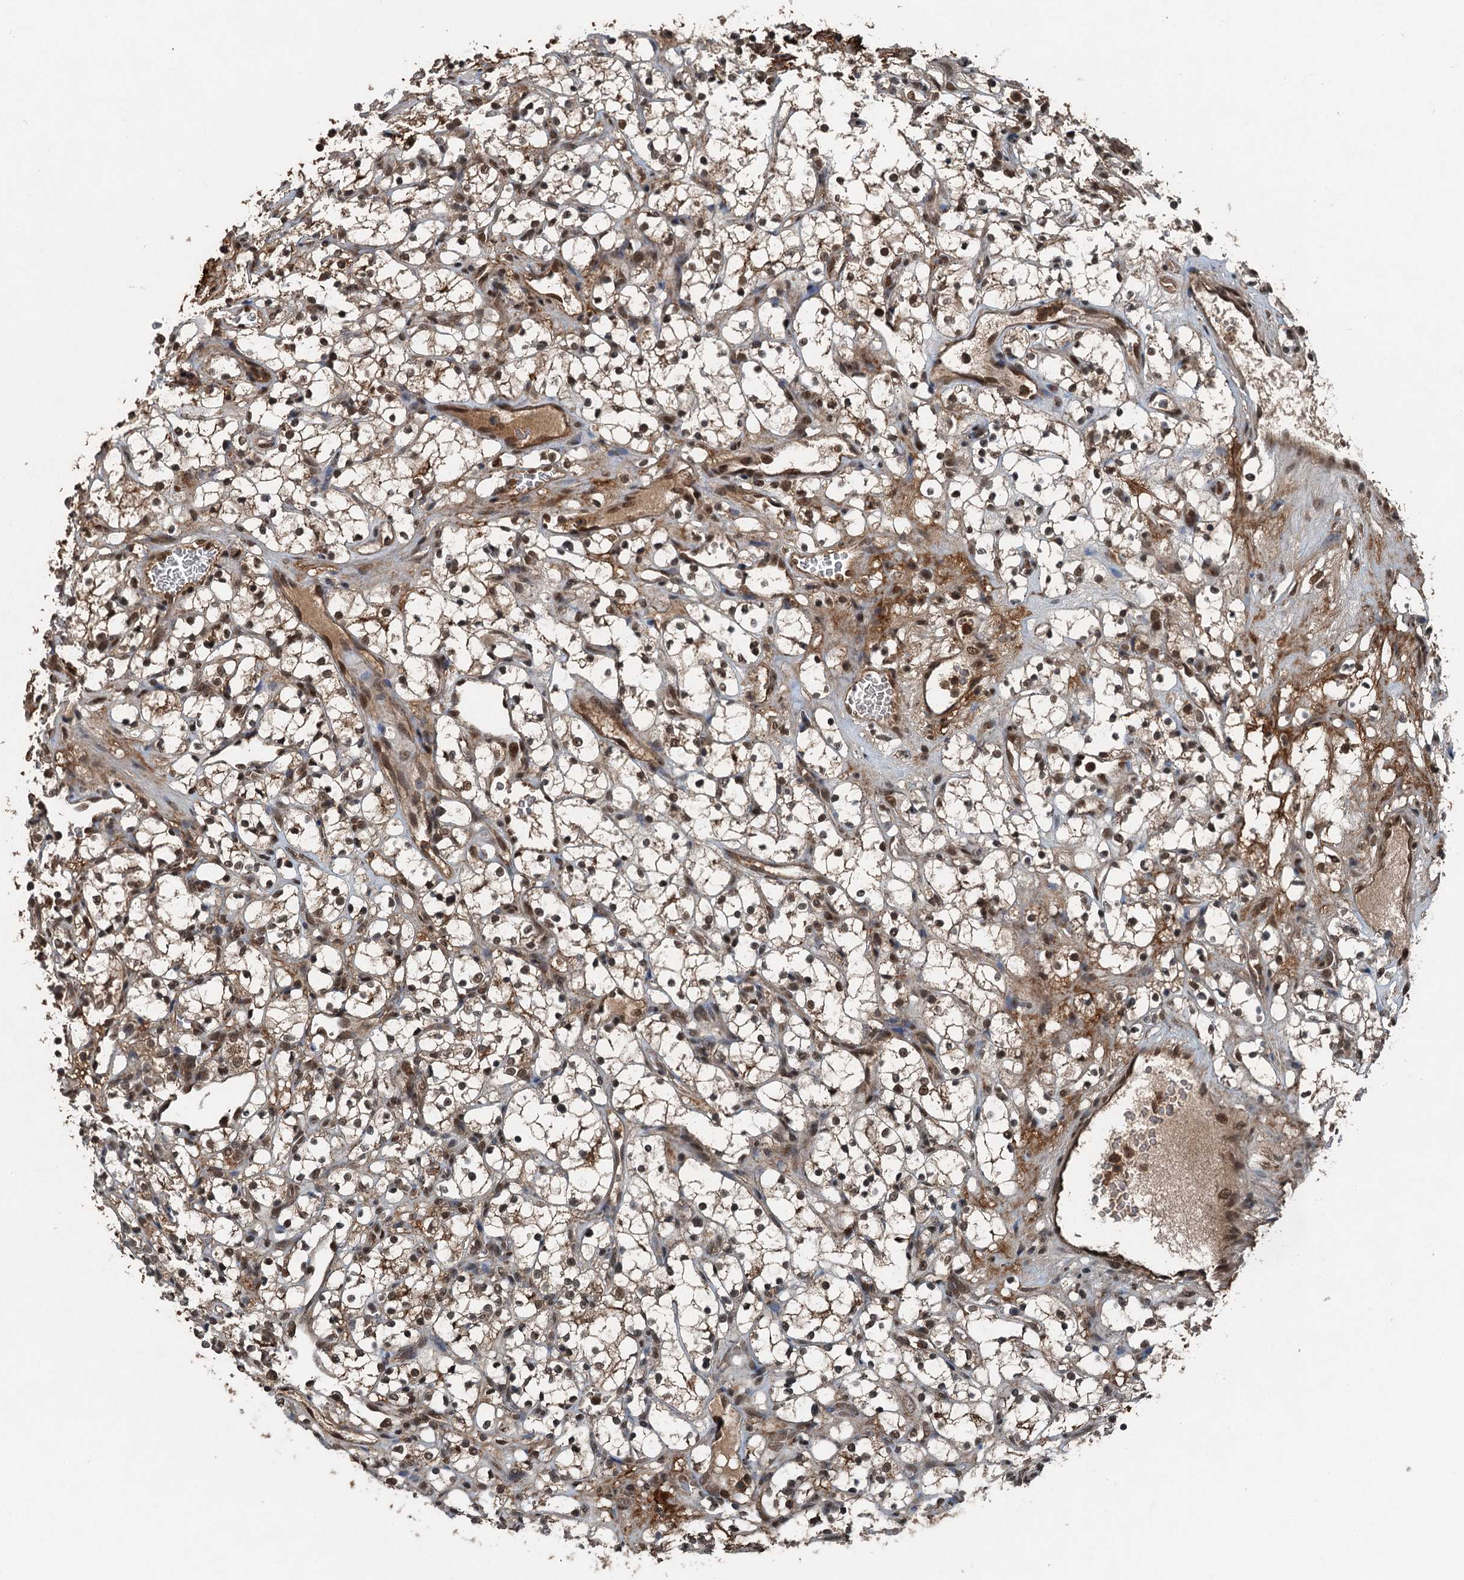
{"staining": {"intensity": "moderate", "quantity": "<25%", "location": "nuclear"}, "tissue": "renal cancer", "cell_type": "Tumor cells", "image_type": "cancer", "snomed": [{"axis": "morphology", "description": "Adenocarcinoma, NOS"}, {"axis": "topography", "description": "Kidney"}], "caption": "Protein staining of renal cancer (adenocarcinoma) tissue shows moderate nuclear positivity in approximately <25% of tumor cells.", "gene": "UBXN6", "patient": {"sex": "female", "age": 69}}